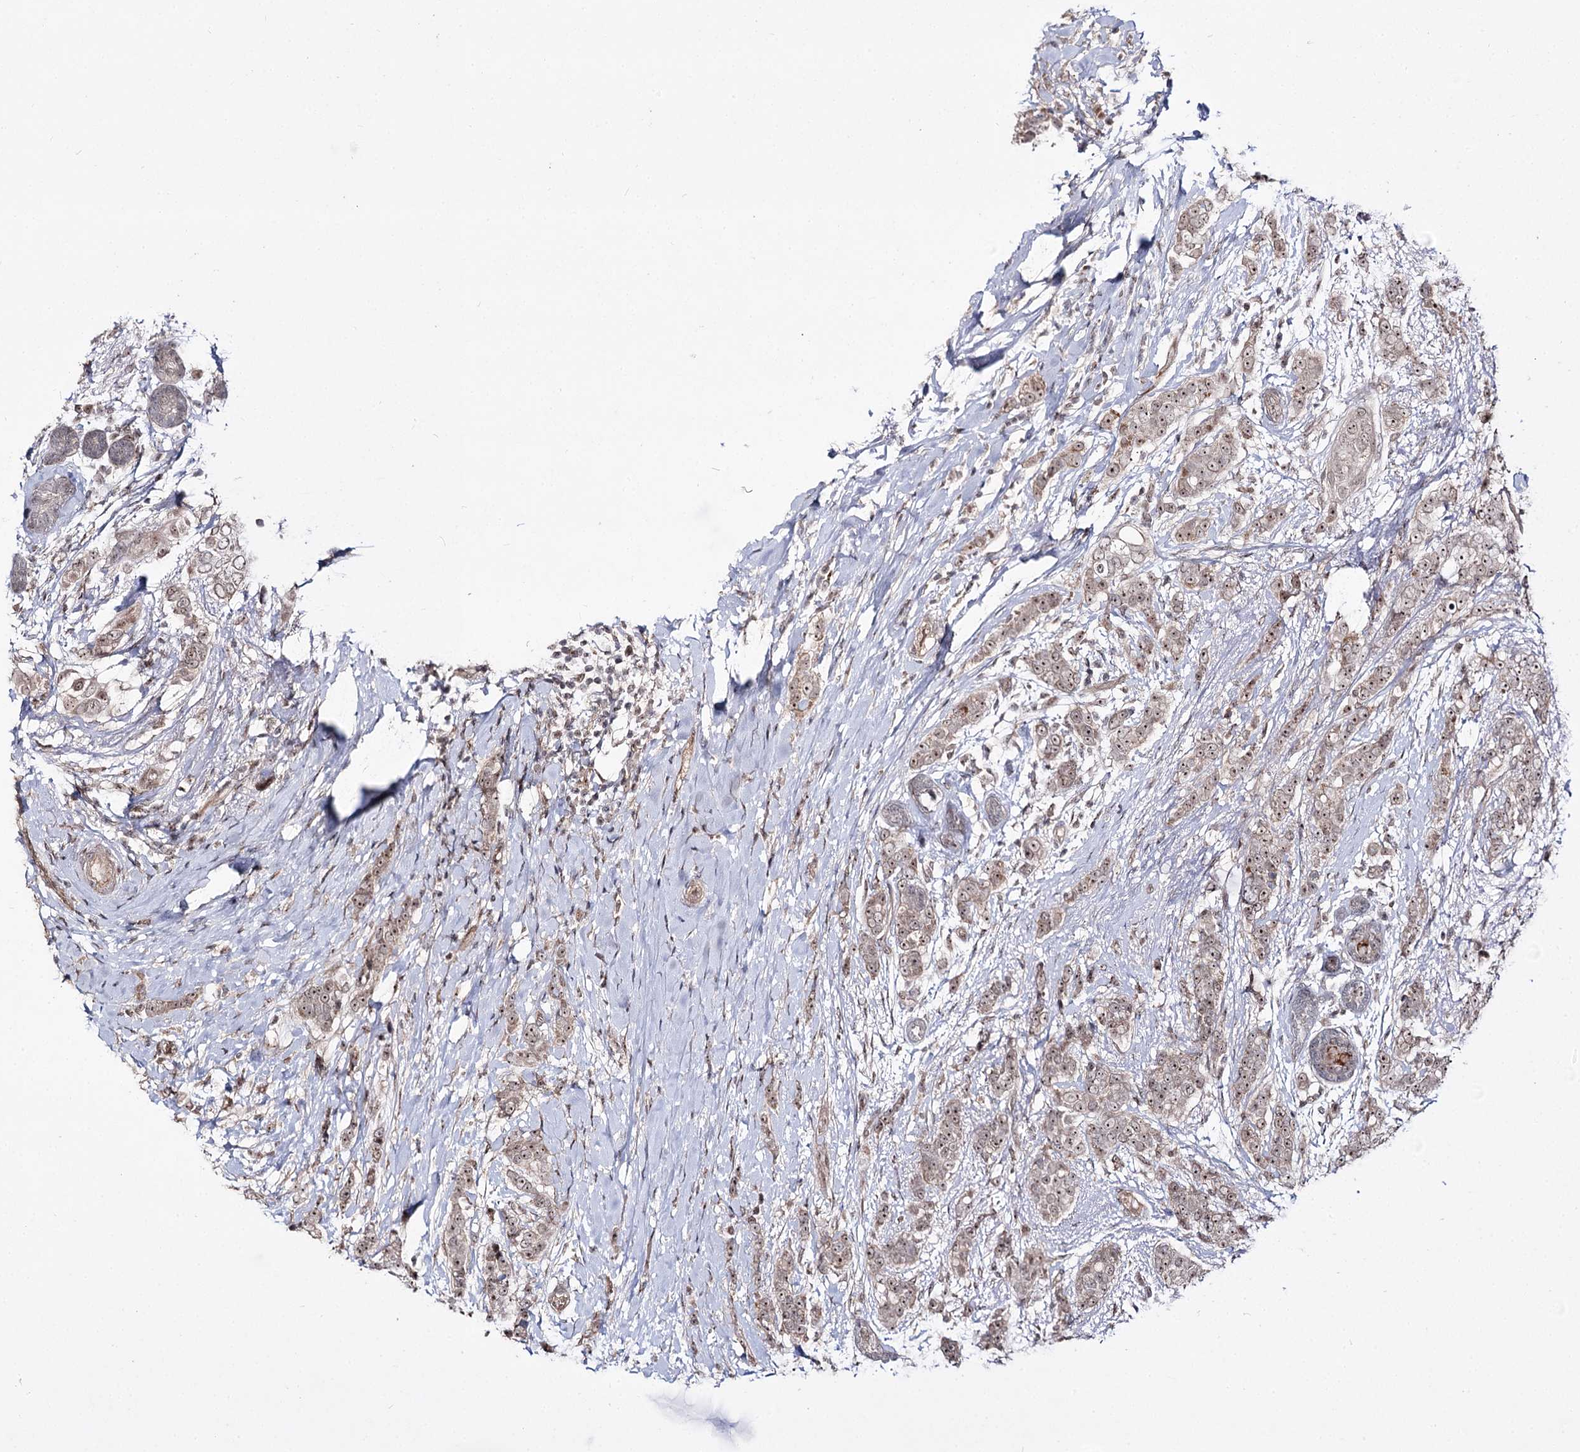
{"staining": {"intensity": "moderate", "quantity": ">75%", "location": "nuclear"}, "tissue": "breast cancer", "cell_type": "Tumor cells", "image_type": "cancer", "snomed": [{"axis": "morphology", "description": "Lobular carcinoma"}, {"axis": "topography", "description": "Breast"}], "caption": "IHC of breast cancer exhibits medium levels of moderate nuclear staining in about >75% of tumor cells.", "gene": "RRP9", "patient": {"sex": "female", "age": 51}}